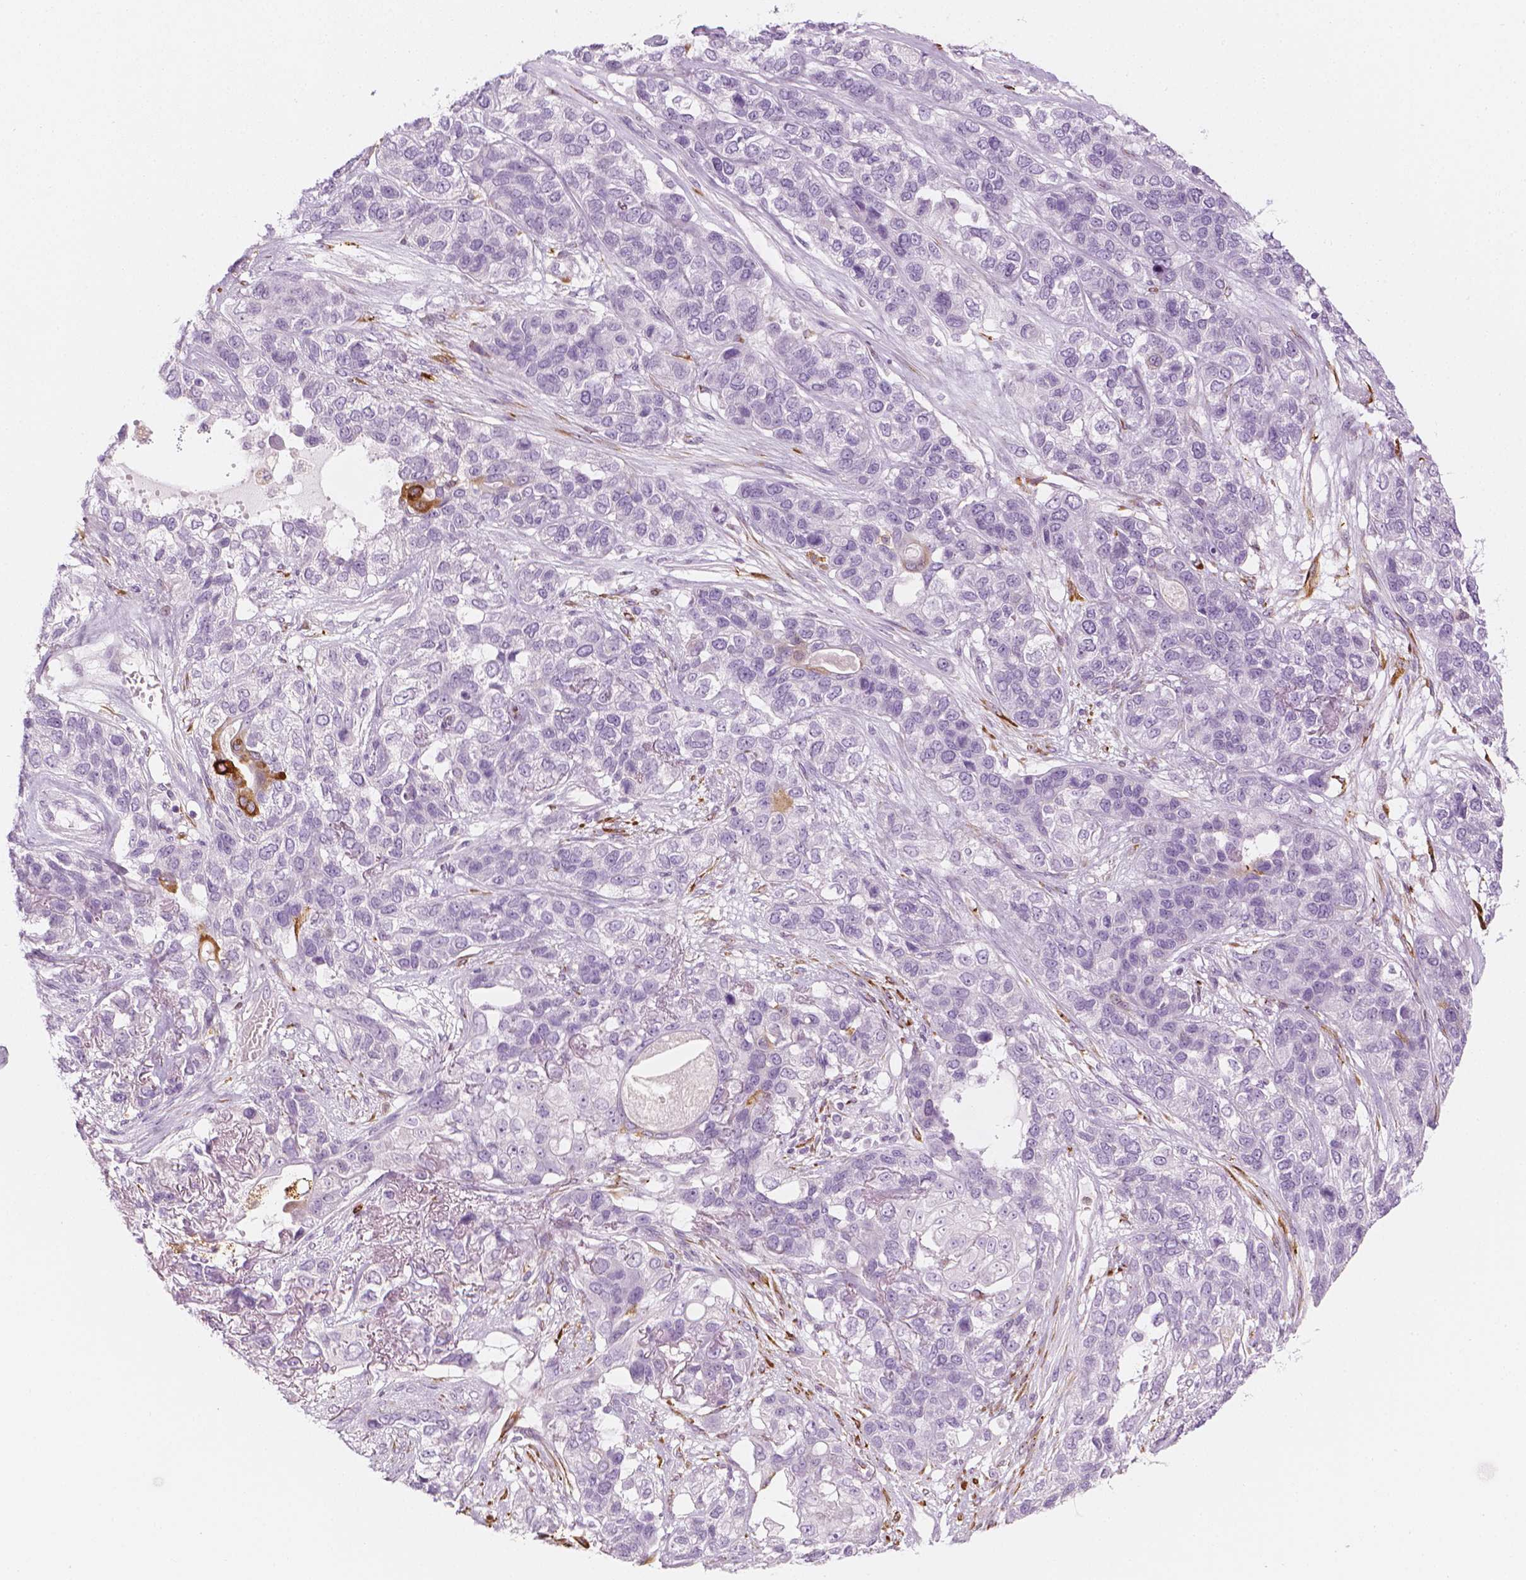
{"staining": {"intensity": "negative", "quantity": "none", "location": "none"}, "tissue": "lung cancer", "cell_type": "Tumor cells", "image_type": "cancer", "snomed": [{"axis": "morphology", "description": "Squamous cell carcinoma, NOS"}, {"axis": "topography", "description": "Lung"}], "caption": "A histopathology image of squamous cell carcinoma (lung) stained for a protein exhibits no brown staining in tumor cells.", "gene": "CES1", "patient": {"sex": "female", "age": 70}}